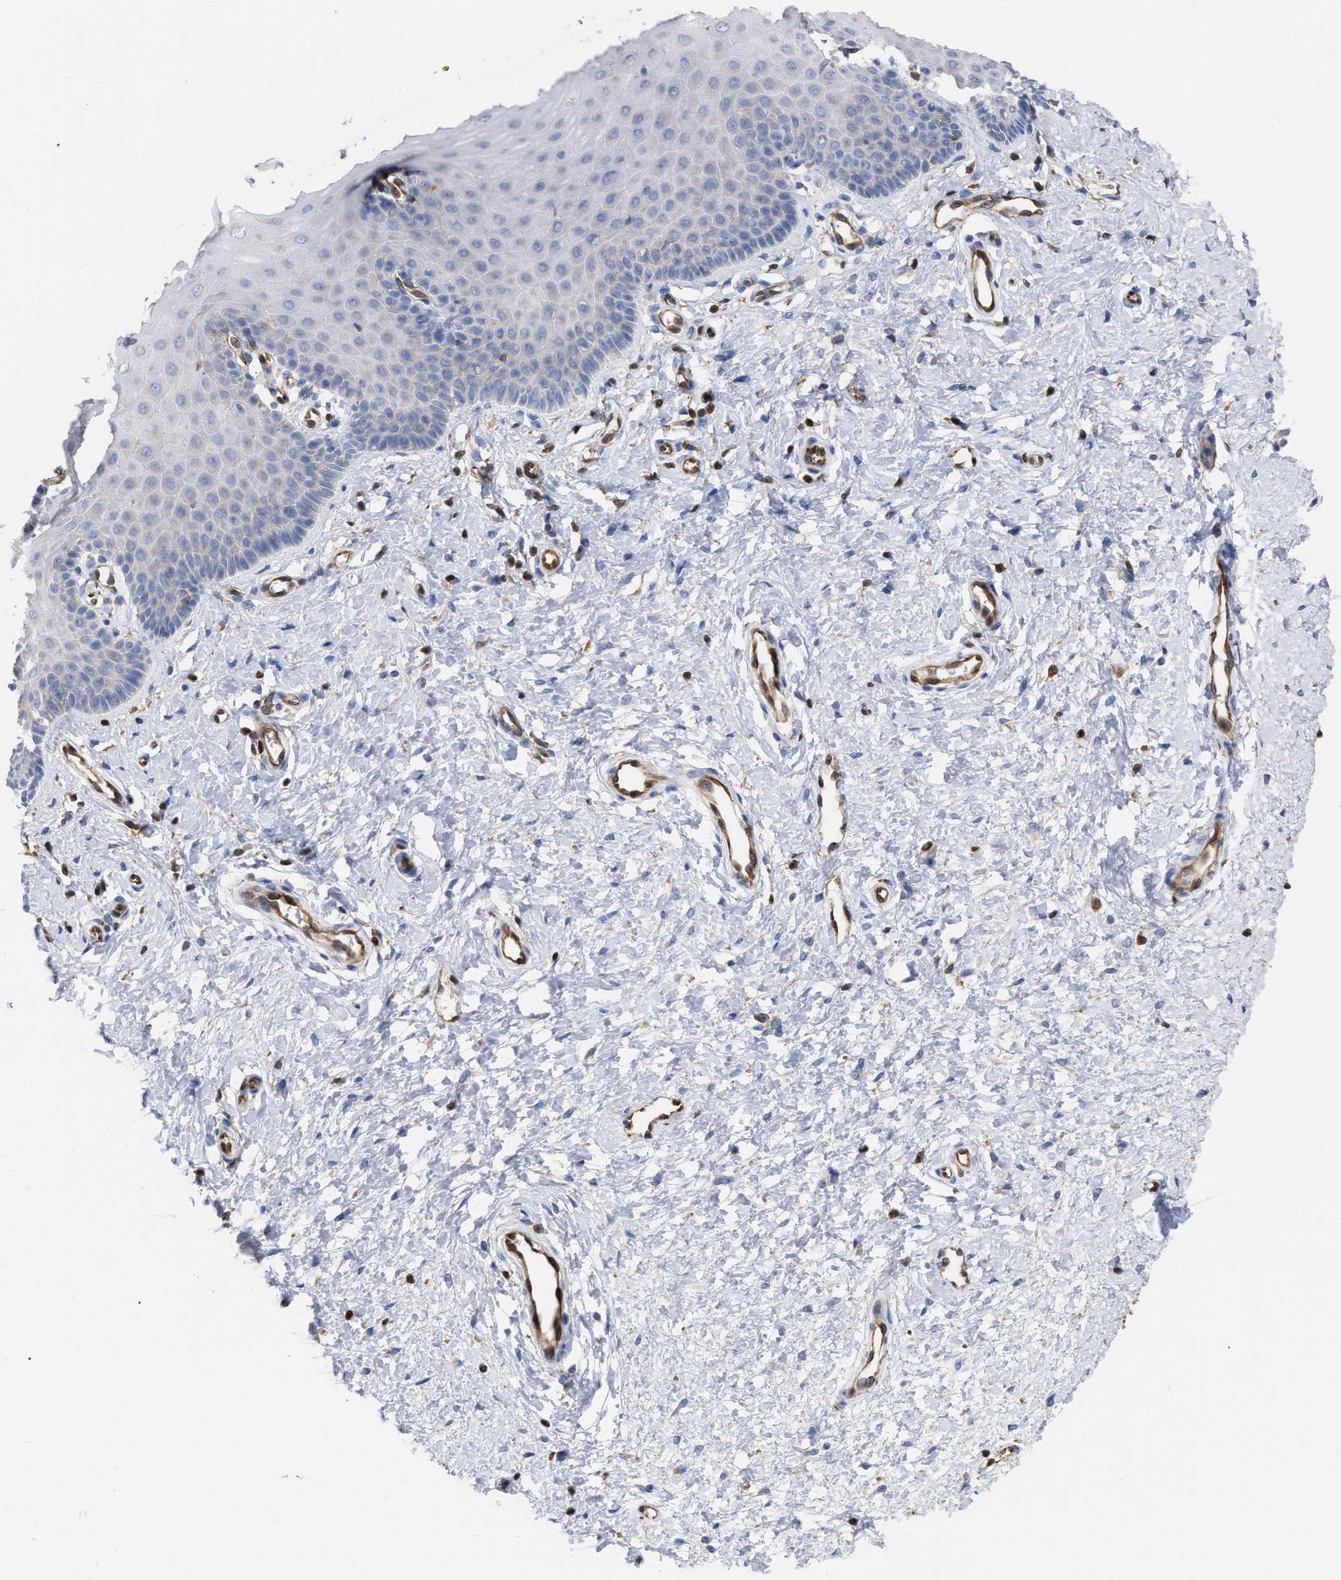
{"staining": {"intensity": "negative", "quantity": "none", "location": "none"}, "tissue": "cervix", "cell_type": "Squamous epithelial cells", "image_type": "normal", "snomed": [{"axis": "morphology", "description": "Normal tissue, NOS"}, {"axis": "topography", "description": "Cervix"}], "caption": "Human cervix stained for a protein using IHC exhibits no expression in squamous epithelial cells.", "gene": "GIMAP4", "patient": {"sex": "female", "age": 55}}